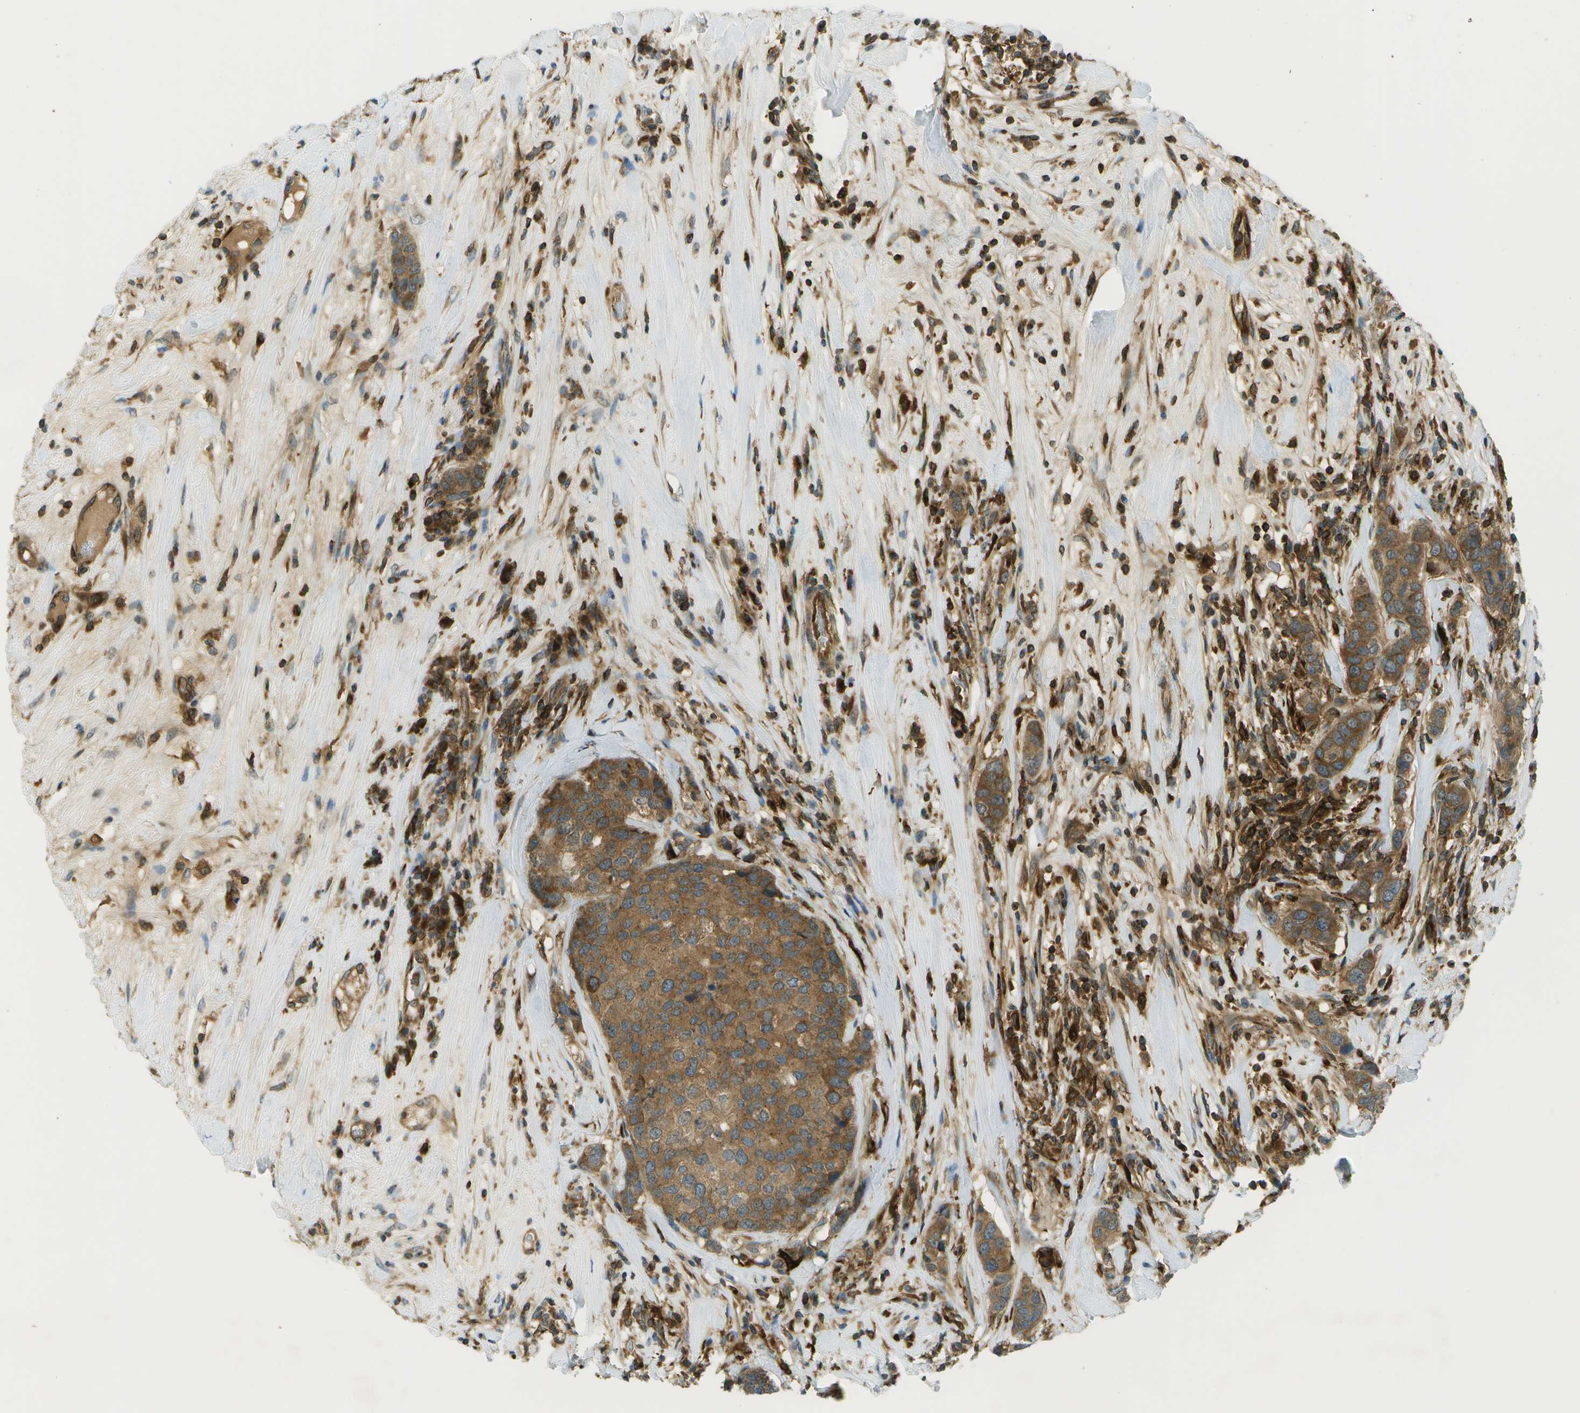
{"staining": {"intensity": "moderate", "quantity": ">75%", "location": "cytoplasmic/membranous"}, "tissue": "breast cancer", "cell_type": "Tumor cells", "image_type": "cancer", "snomed": [{"axis": "morphology", "description": "Lobular carcinoma"}, {"axis": "topography", "description": "Breast"}], "caption": "A medium amount of moderate cytoplasmic/membranous expression is present in approximately >75% of tumor cells in lobular carcinoma (breast) tissue.", "gene": "TMTC1", "patient": {"sex": "female", "age": 59}}